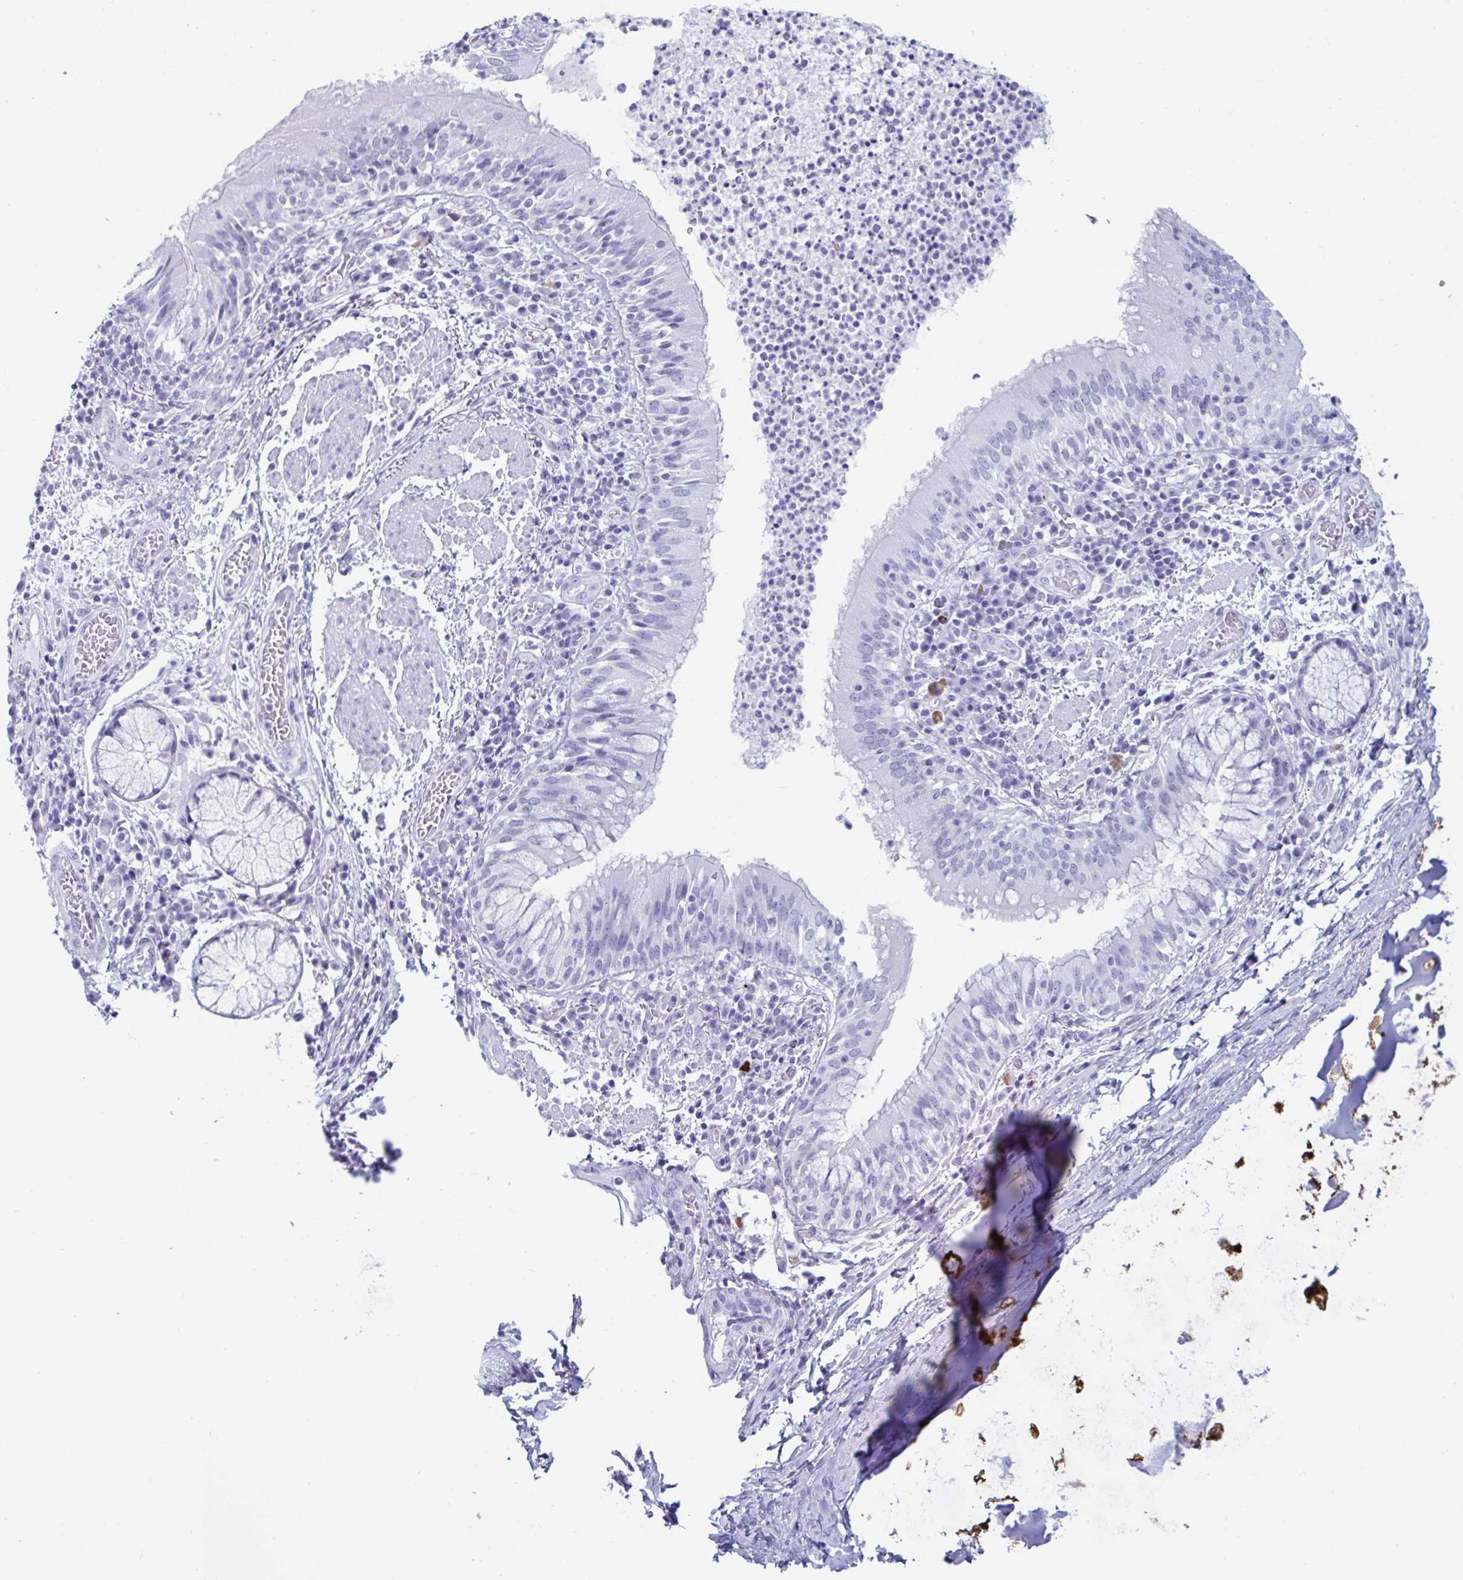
{"staining": {"intensity": "negative", "quantity": "none", "location": "none"}, "tissue": "bronchus", "cell_type": "Respiratory epithelial cells", "image_type": "normal", "snomed": [{"axis": "morphology", "description": "Normal tissue, NOS"}, {"axis": "topography", "description": "Lymph node"}, {"axis": "topography", "description": "Bronchus"}], "caption": "Histopathology image shows no protein positivity in respiratory epithelial cells of normal bronchus.", "gene": "GKN2", "patient": {"sex": "male", "age": 56}}